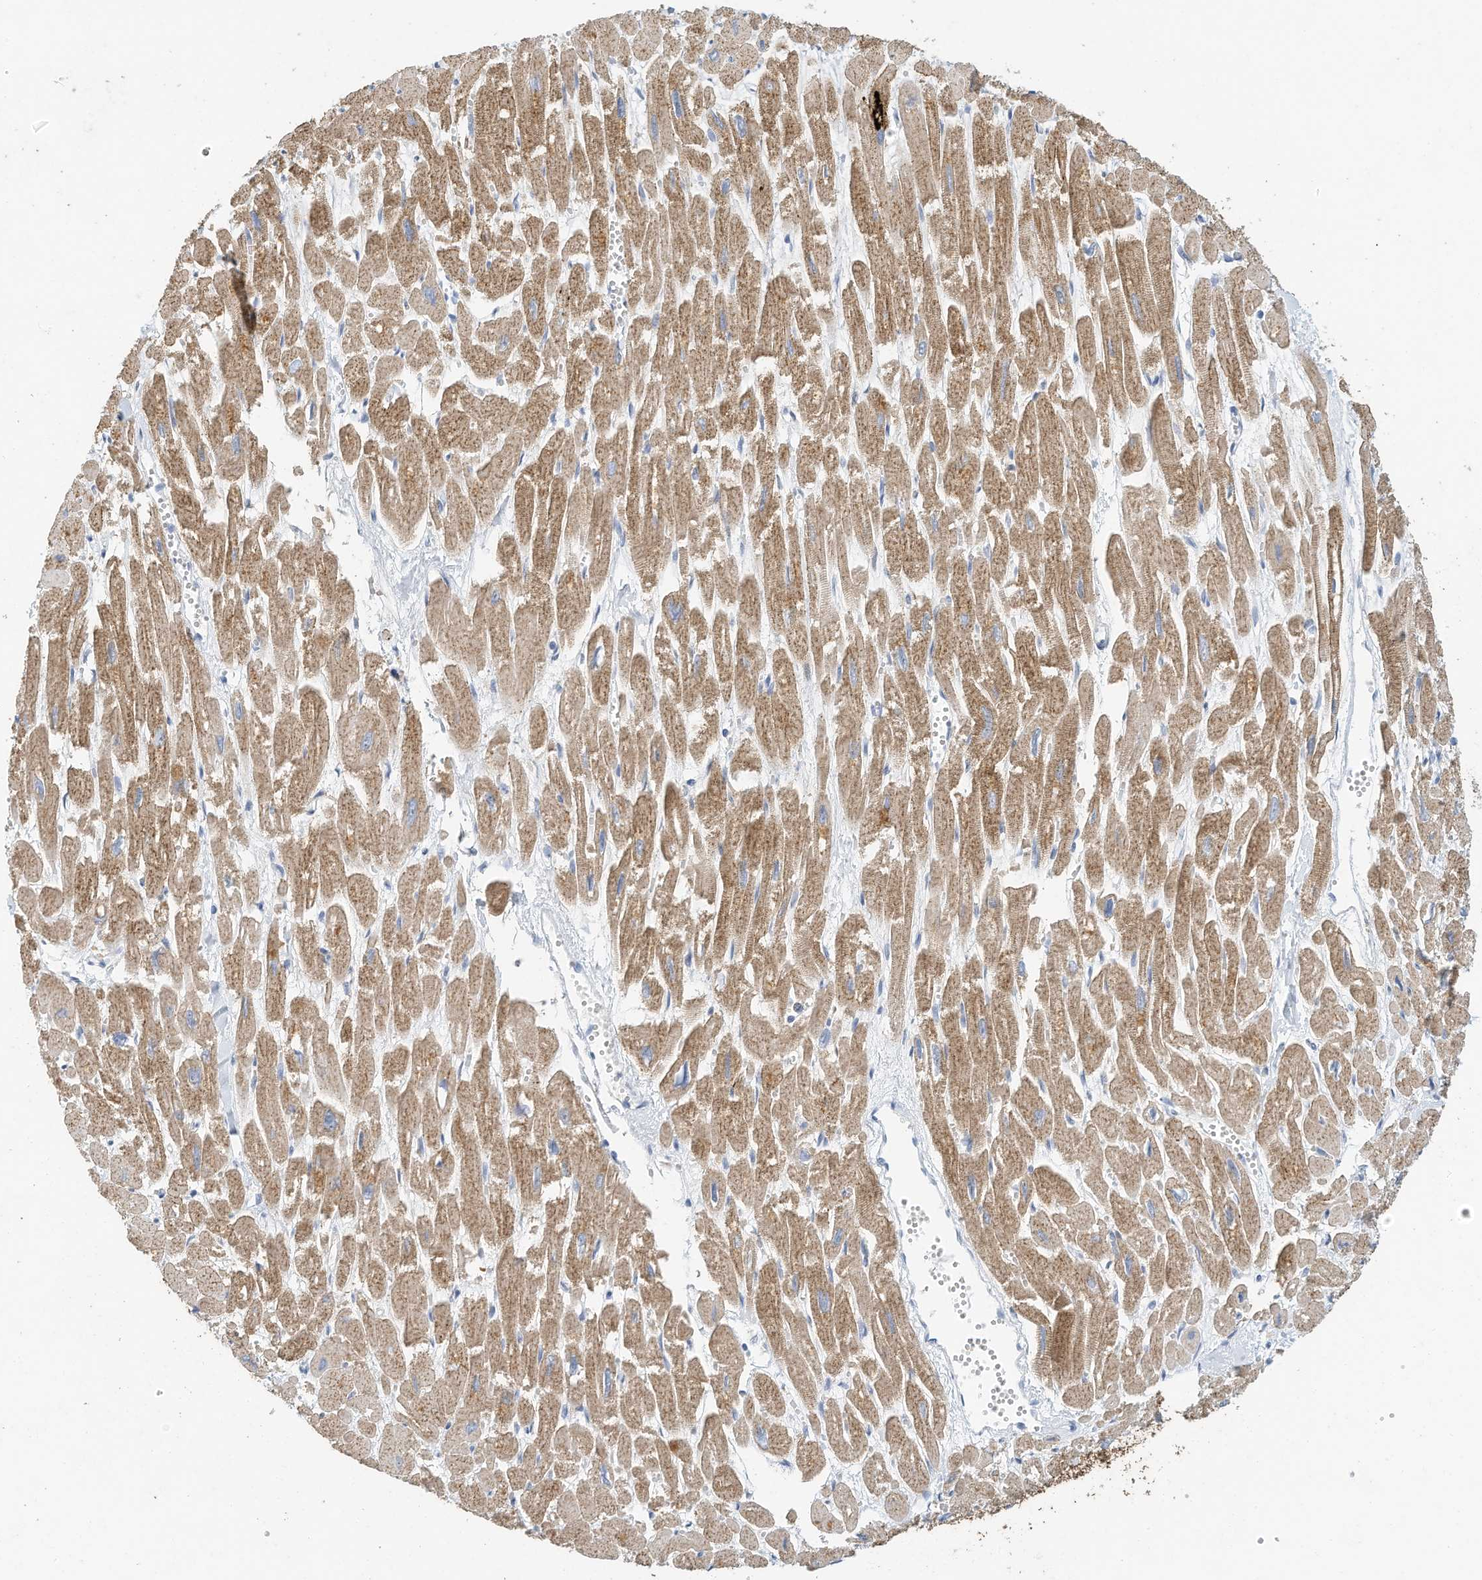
{"staining": {"intensity": "moderate", "quantity": ">75%", "location": "cytoplasmic/membranous"}, "tissue": "heart muscle", "cell_type": "Cardiomyocytes", "image_type": "normal", "snomed": [{"axis": "morphology", "description": "Normal tissue, NOS"}, {"axis": "topography", "description": "Heart"}], "caption": "Immunohistochemistry staining of normal heart muscle, which reveals medium levels of moderate cytoplasmic/membranous expression in about >75% of cardiomyocytes indicating moderate cytoplasmic/membranous protein expression. The staining was performed using DAB (brown) for protein detection and nuclei were counterstained in hematoxylin (blue).", "gene": "MICAL1", "patient": {"sex": "male", "age": 54}}